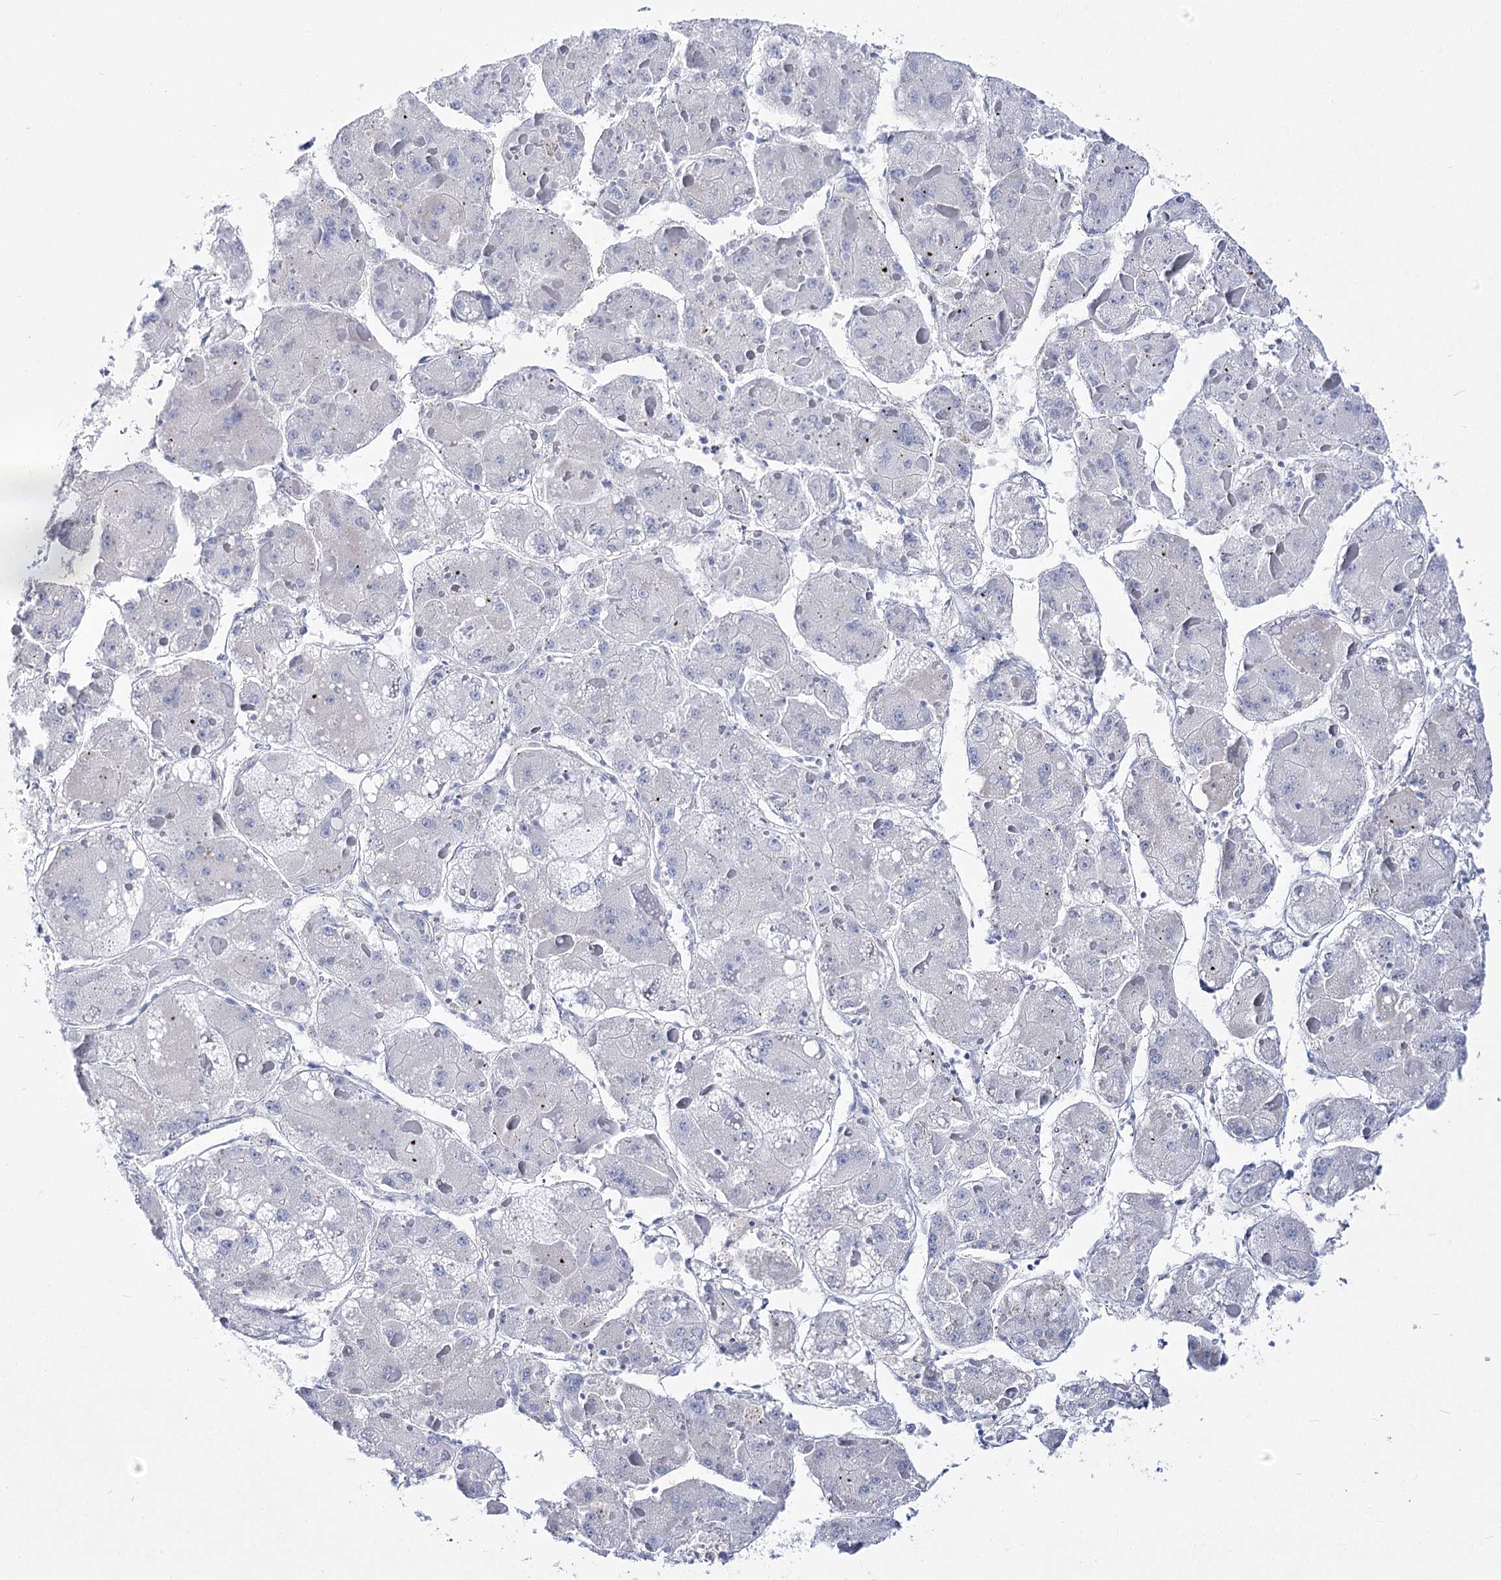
{"staining": {"intensity": "negative", "quantity": "none", "location": "none"}, "tissue": "liver cancer", "cell_type": "Tumor cells", "image_type": "cancer", "snomed": [{"axis": "morphology", "description": "Carcinoma, Hepatocellular, NOS"}, {"axis": "topography", "description": "Liver"}], "caption": "Immunohistochemistry (IHC) image of liver cancer stained for a protein (brown), which demonstrates no expression in tumor cells.", "gene": "ATP10B", "patient": {"sex": "female", "age": 73}}